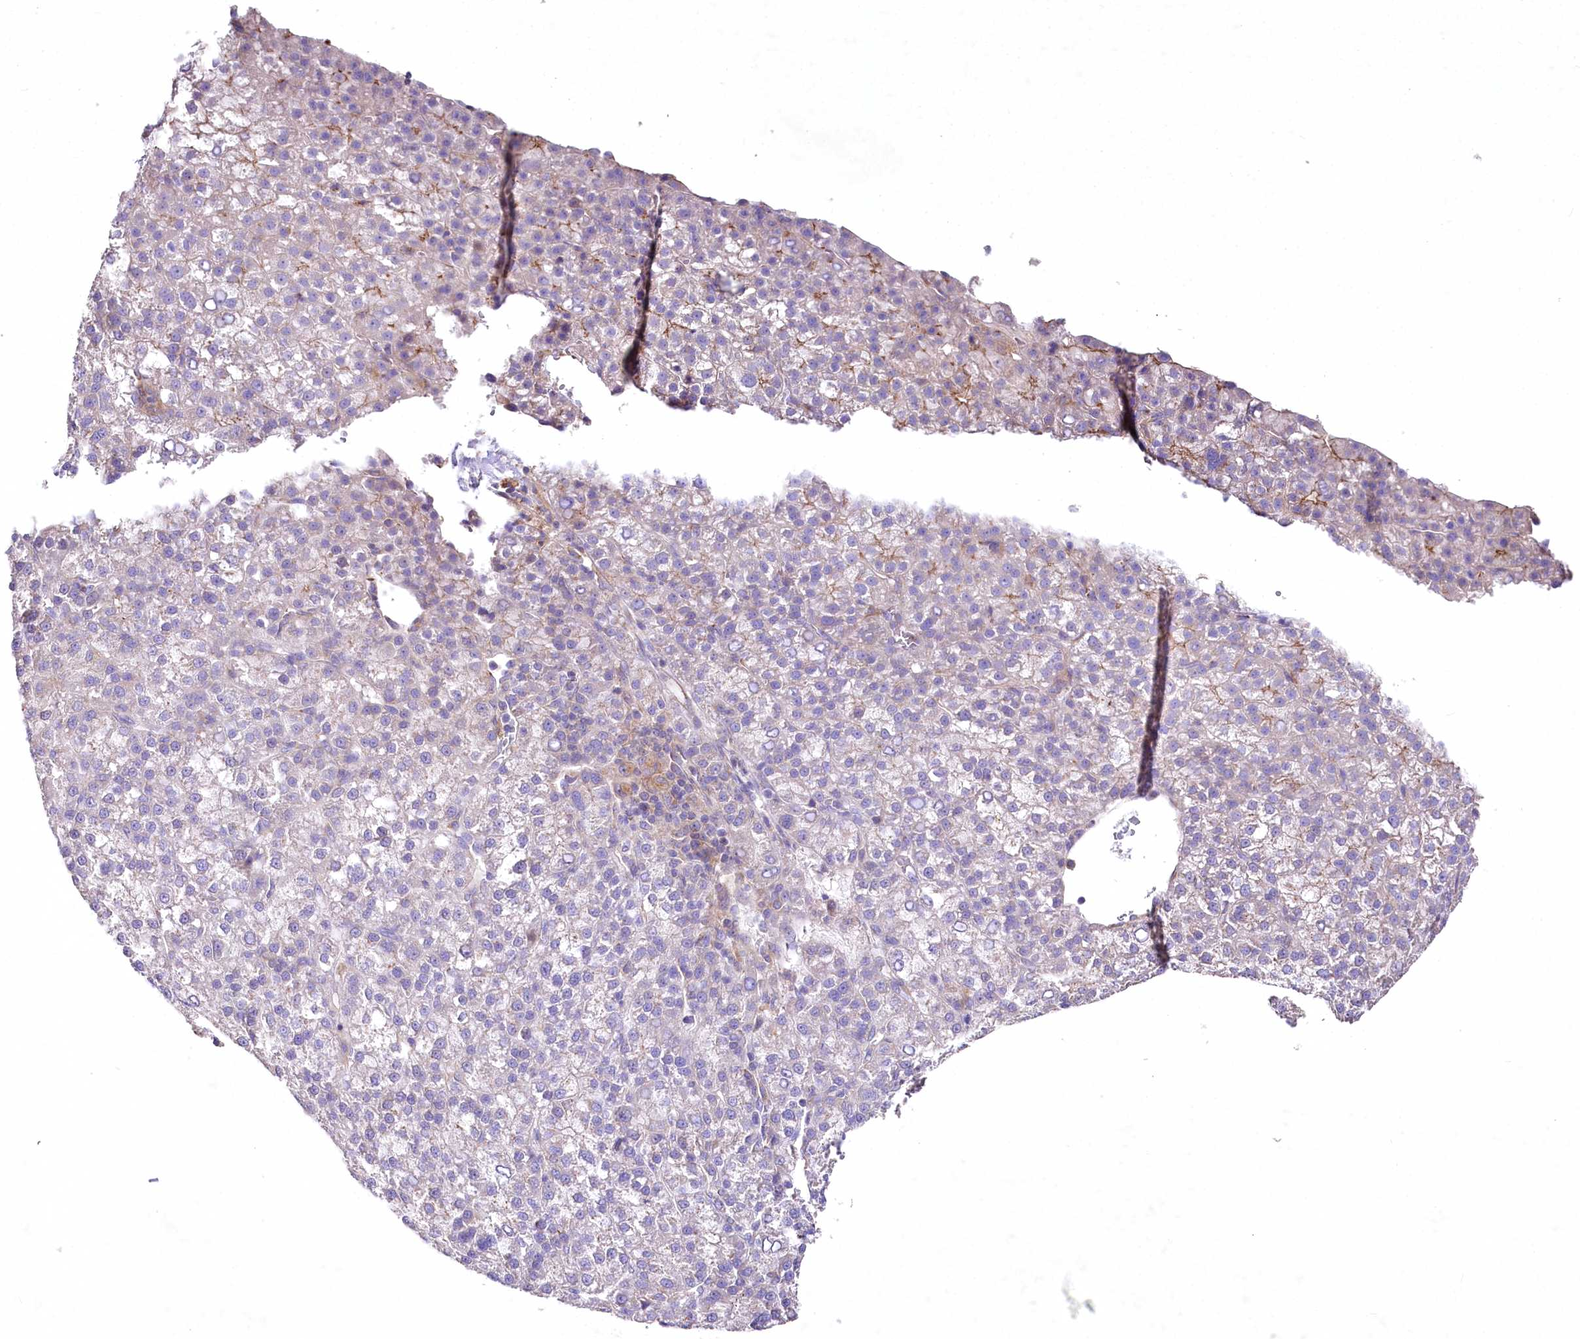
{"staining": {"intensity": "negative", "quantity": "none", "location": "none"}, "tissue": "liver cancer", "cell_type": "Tumor cells", "image_type": "cancer", "snomed": [{"axis": "morphology", "description": "Carcinoma, Hepatocellular, NOS"}, {"axis": "topography", "description": "Liver"}], "caption": "Immunohistochemical staining of human liver cancer (hepatocellular carcinoma) displays no significant positivity in tumor cells.", "gene": "STX6", "patient": {"sex": "female", "age": 58}}